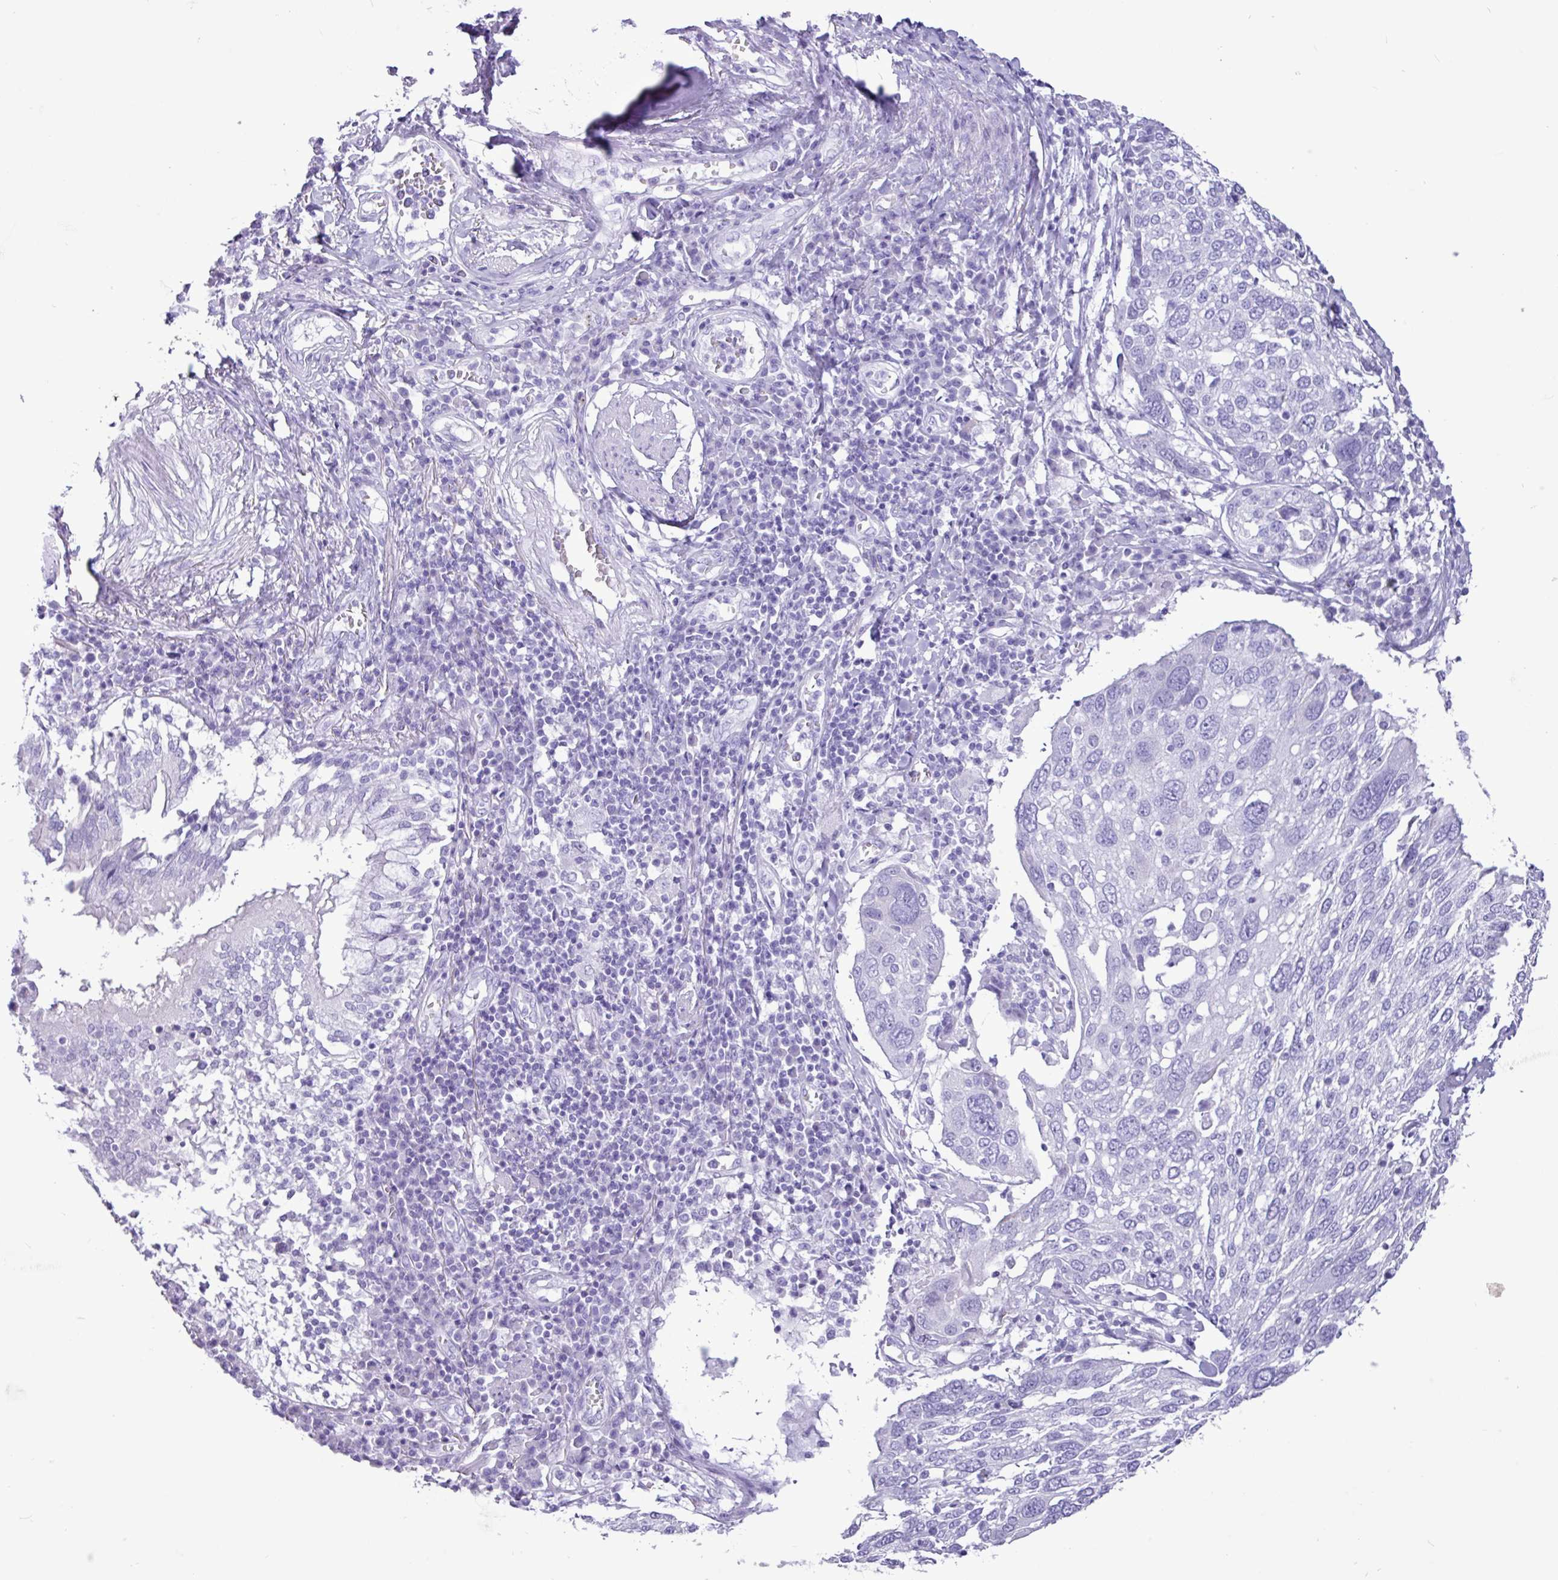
{"staining": {"intensity": "negative", "quantity": "none", "location": "none"}, "tissue": "lung cancer", "cell_type": "Tumor cells", "image_type": "cancer", "snomed": [{"axis": "morphology", "description": "Squamous cell carcinoma, NOS"}, {"axis": "topography", "description": "Lung"}], "caption": "Immunohistochemical staining of lung squamous cell carcinoma exhibits no significant expression in tumor cells.", "gene": "CKMT2", "patient": {"sex": "male", "age": 65}}